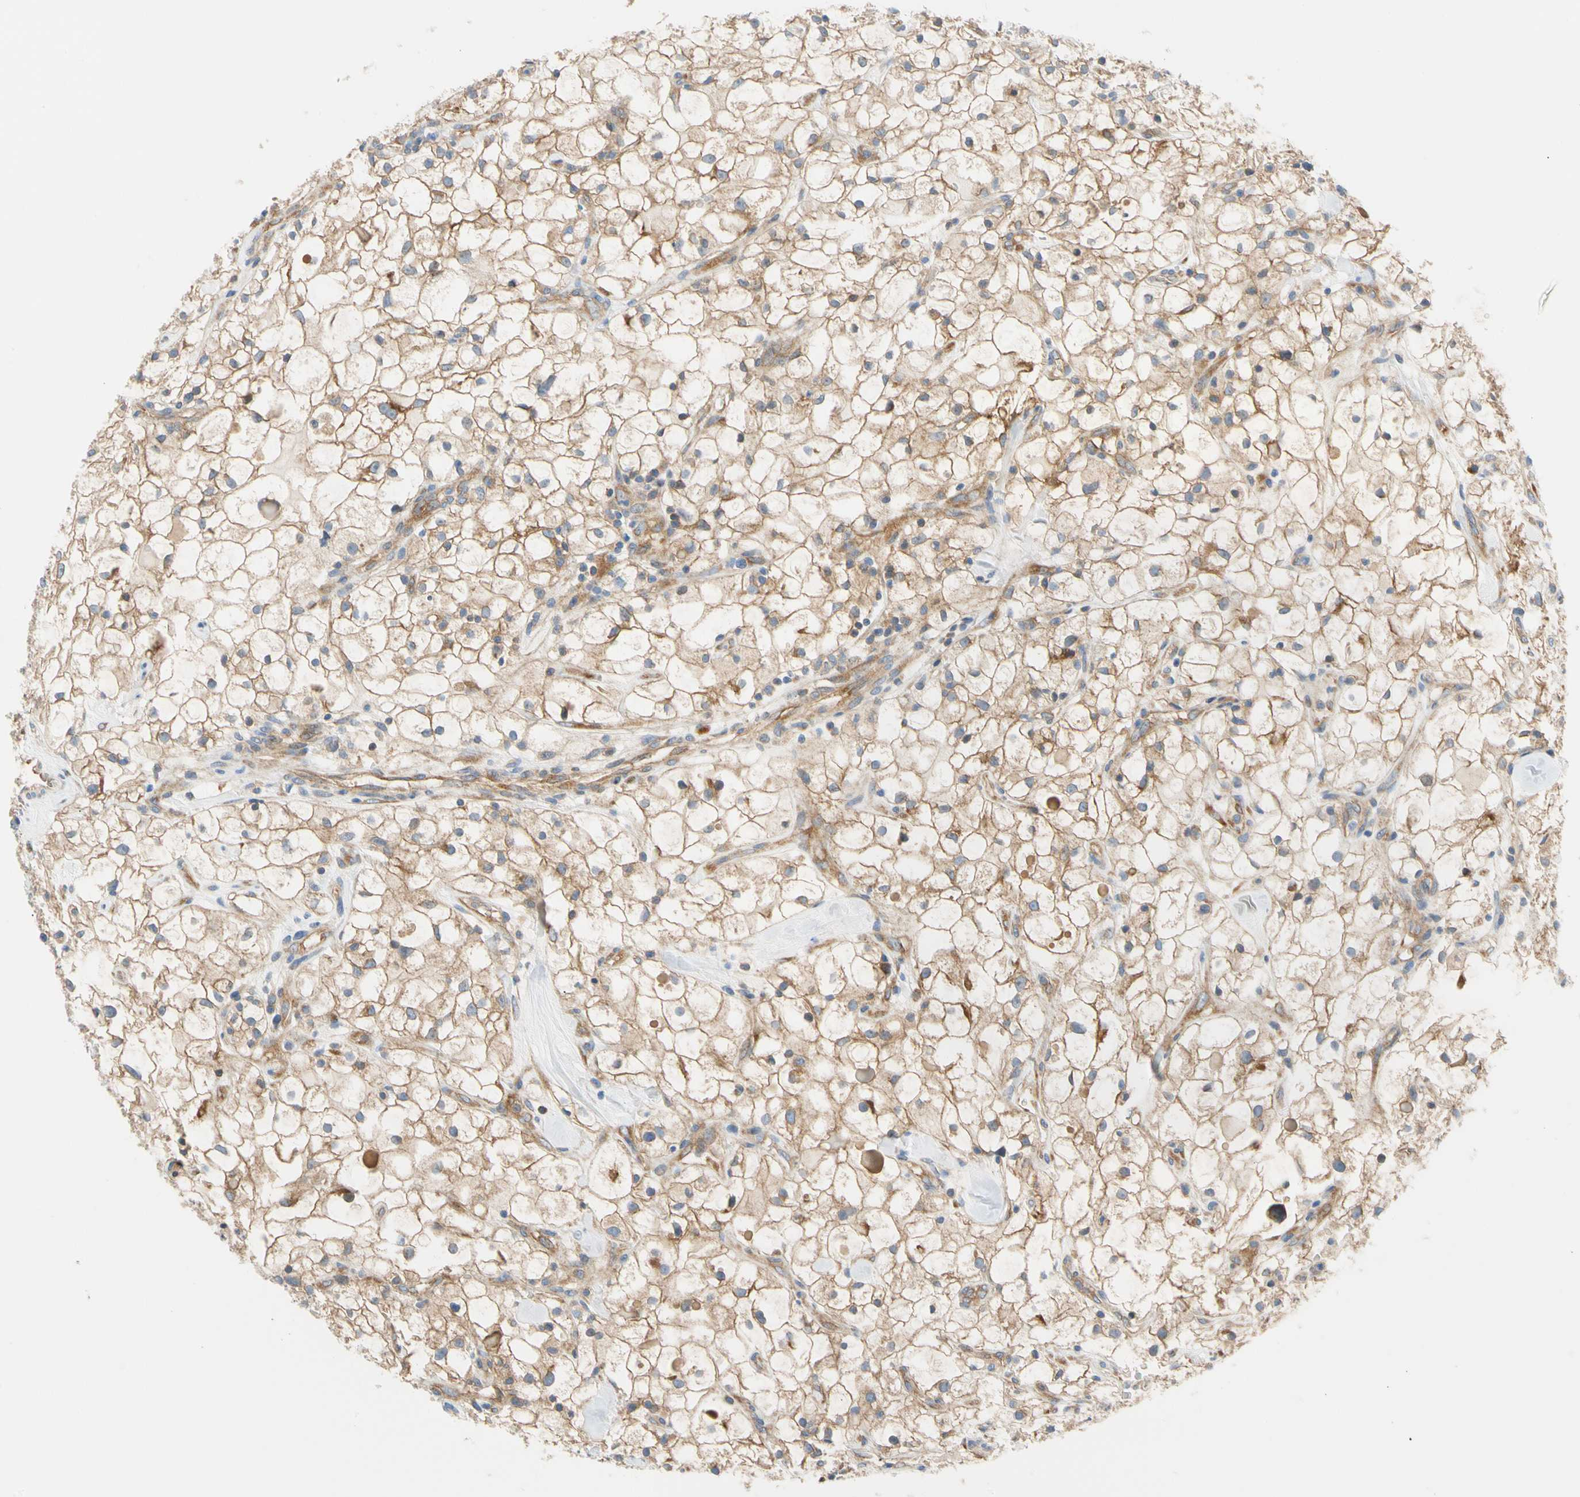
{"staining": {"intensity": "moderate", "quantity": ">75%", "location": "cytoplasmic/membranous"}, "tissue": "renal cancer", "cell_type": "Tumor cells", "image_type": "cancer", "snomed": [{"axis": "morphology", "description": "Adenocarcinoma, NOS"}, {"axis": "topography", "description": "Kidney"}], "caption": "Adenocarcinoma (renal) tissue exhibits moderate cytoplasmic/membranous staining in about >75% of tumor cells, visualized by immunohistochemistry.", "gene": "GPHN", "patient": {"sex": "female", "age": 60}}